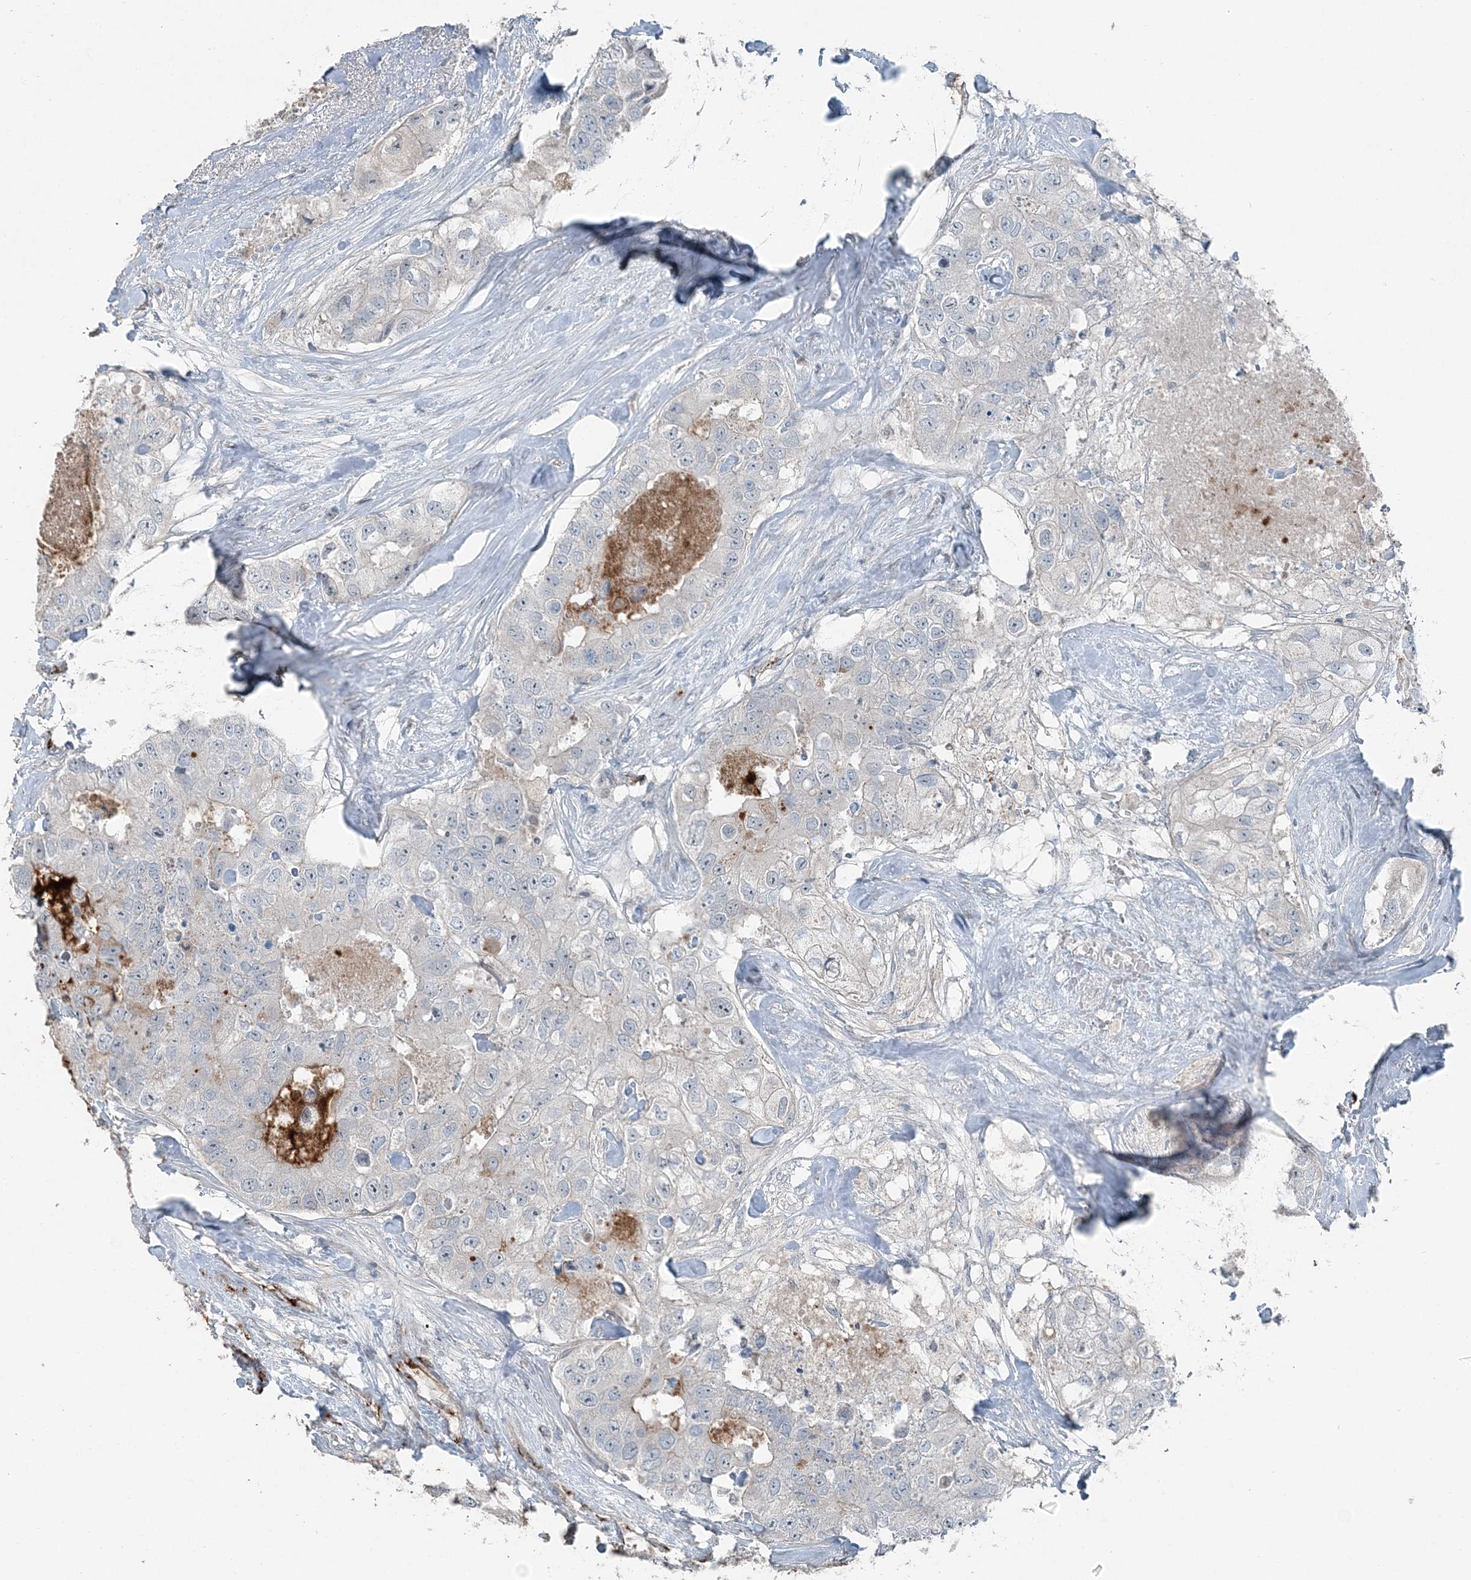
{"staining": {"intensity": "negative", "quantity": "none", "location": "none"}, "tissue": "breast cancer", "cell_type": "Tumor cells", "image_type": "cancer", "snomed": [{"axis": "morphology", "description": "Duct carcinoma"}, {"axis": "topography", "description": "Breast"}], "caption": "This is an IHC micrograph of human breast cancer. There is no expression in tumor cells.", "gene": "ELOVL7", "patient": {"sex": "female", "age": 62}}